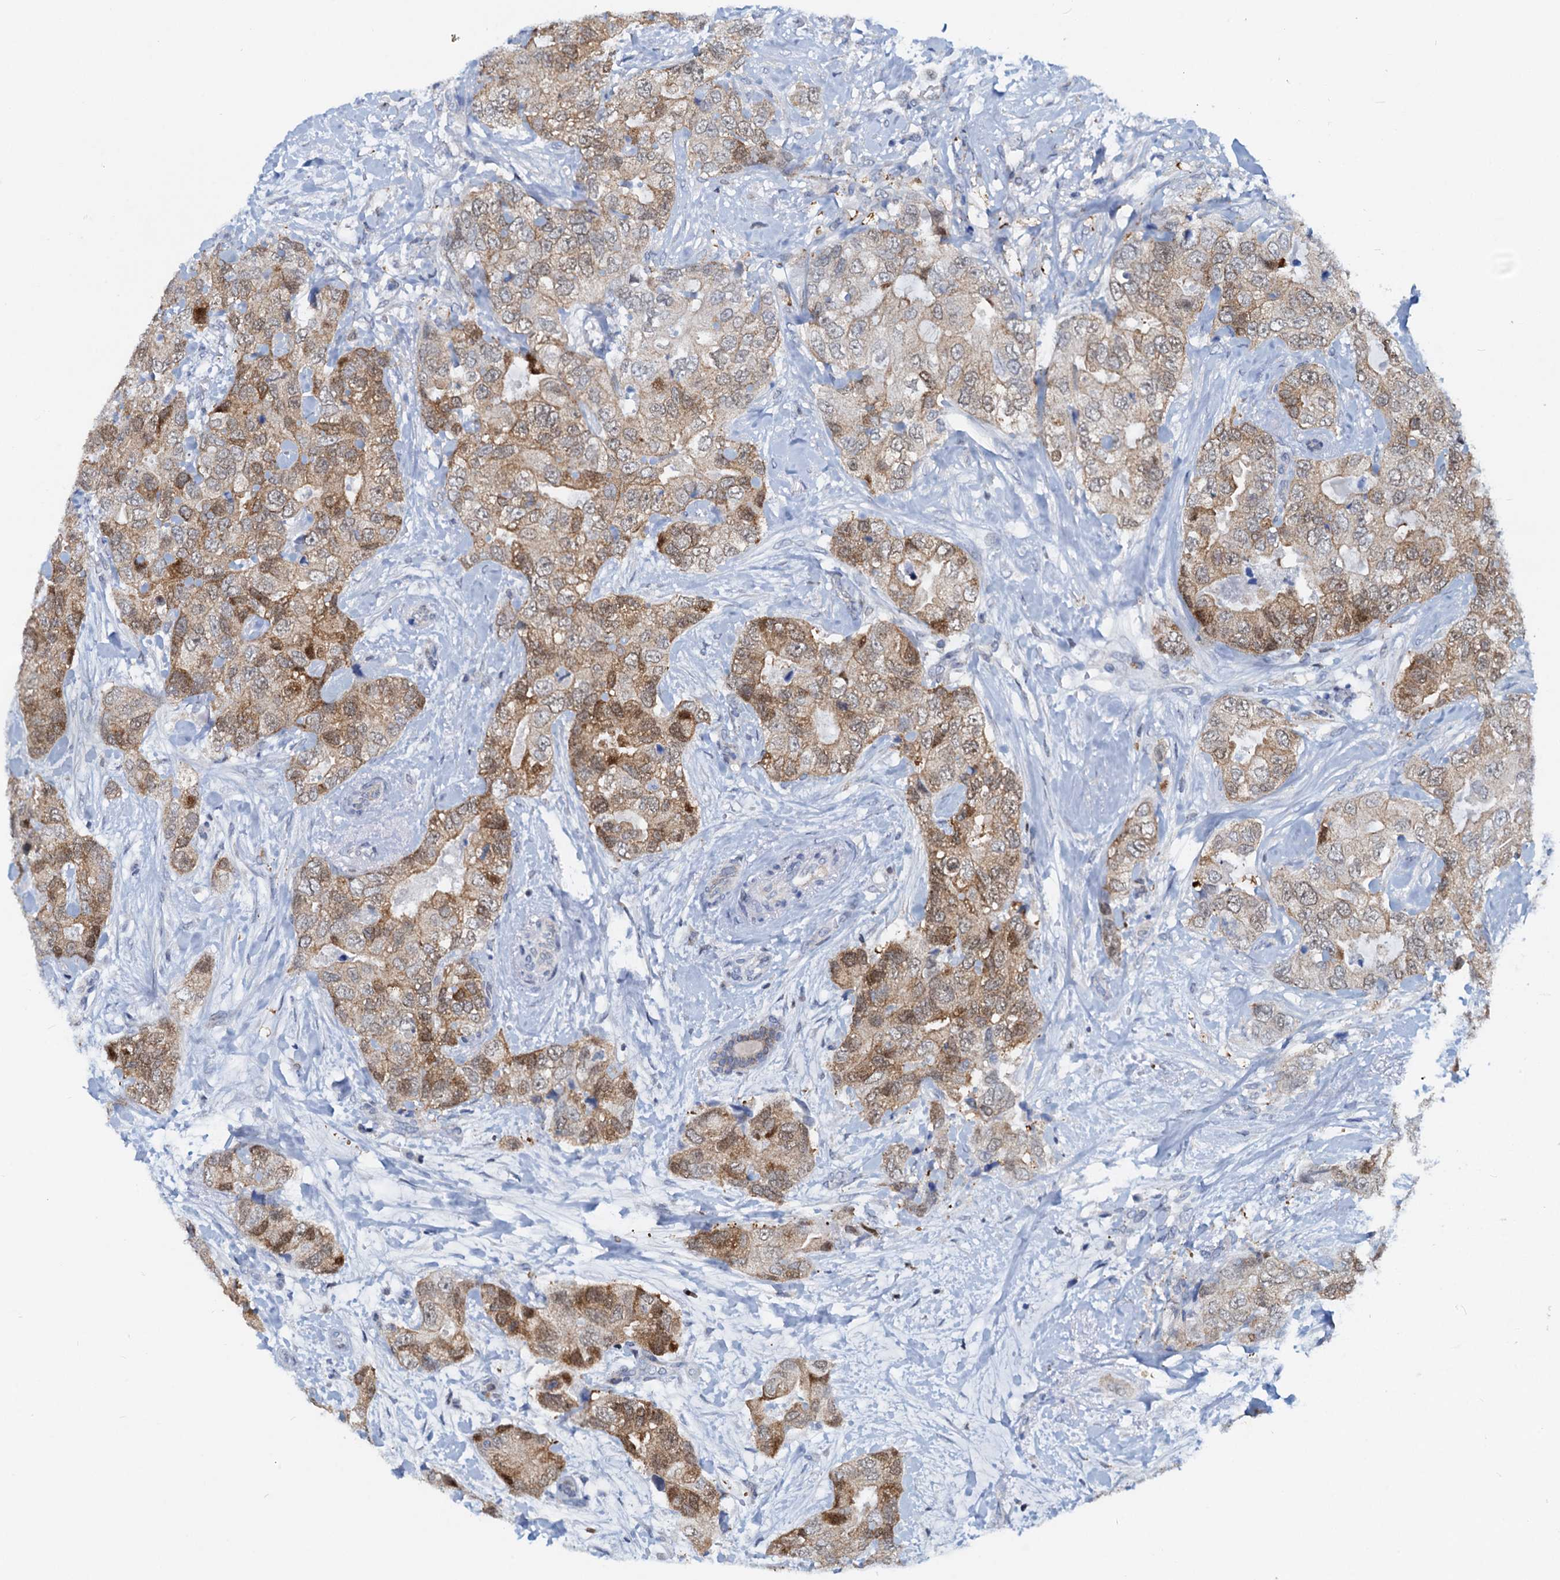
{"staining": {"intensity": "moderate", "quantity": ">75%", "location": "cytoplasmic/membranous,nuclear"}, "tissue": "breast cancer", "cell_type": "Tumor cells", "image_type": "cancer", "snomed": [{"axis": "morphology", "description": "Duct carcinoma"}, {"axis": "topography", "description": "Breast"}], "caption": "Immunohistochemistry micrograph of neoplastic tissue: human breast infiltrating ductal carcinoma stained using IHC reveals medium levels of moderate protein expression localized specifically in the cytoplasmic/membranous and nuclear of tumor cells, appearing as a cytoplasmic/membranous and nuclear brown color.", "gene": "PTGES3", "patient": {"sex": "female", "age": 62}}